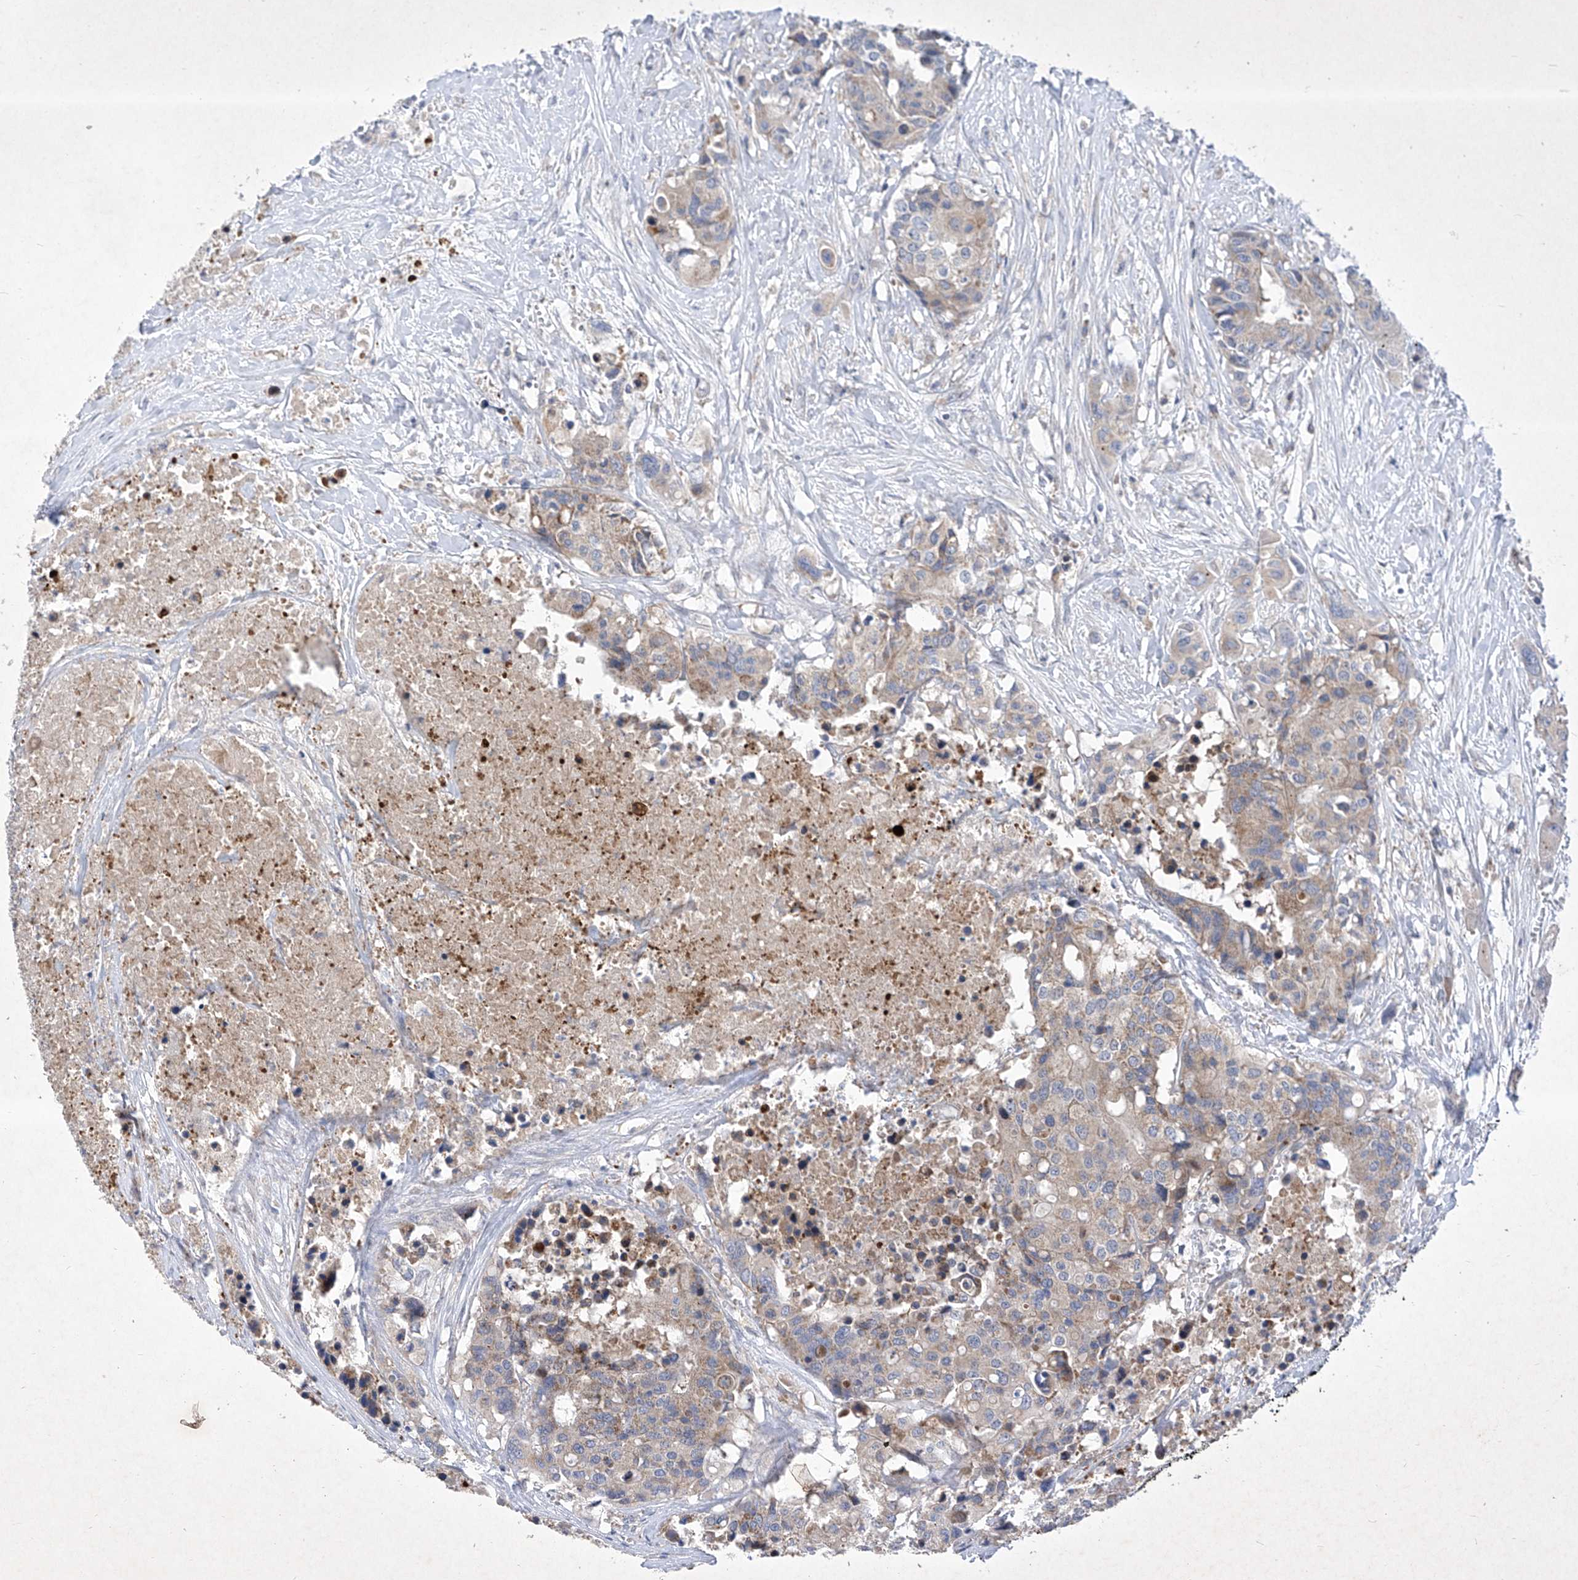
{"staining": {"intensity": "weak", "quantity": "<25%", "location": "cytoplasmic/membranous"}, "tissue": "colorectal cancer", "cell_type": "Tumor cells", "image_type": "cancer", "snomed": [{"axis": "morphology", "description": "Adenocarcinoma, NOS"}, {"axis": "topography", "description": "Colon"}], "caption": "DAB immunohistochemical staining of colorectal cancer demonstrates no significant expression in tumor cells.", "gene": "COQ3", "patient": {"sex": "male", "age": 77}}